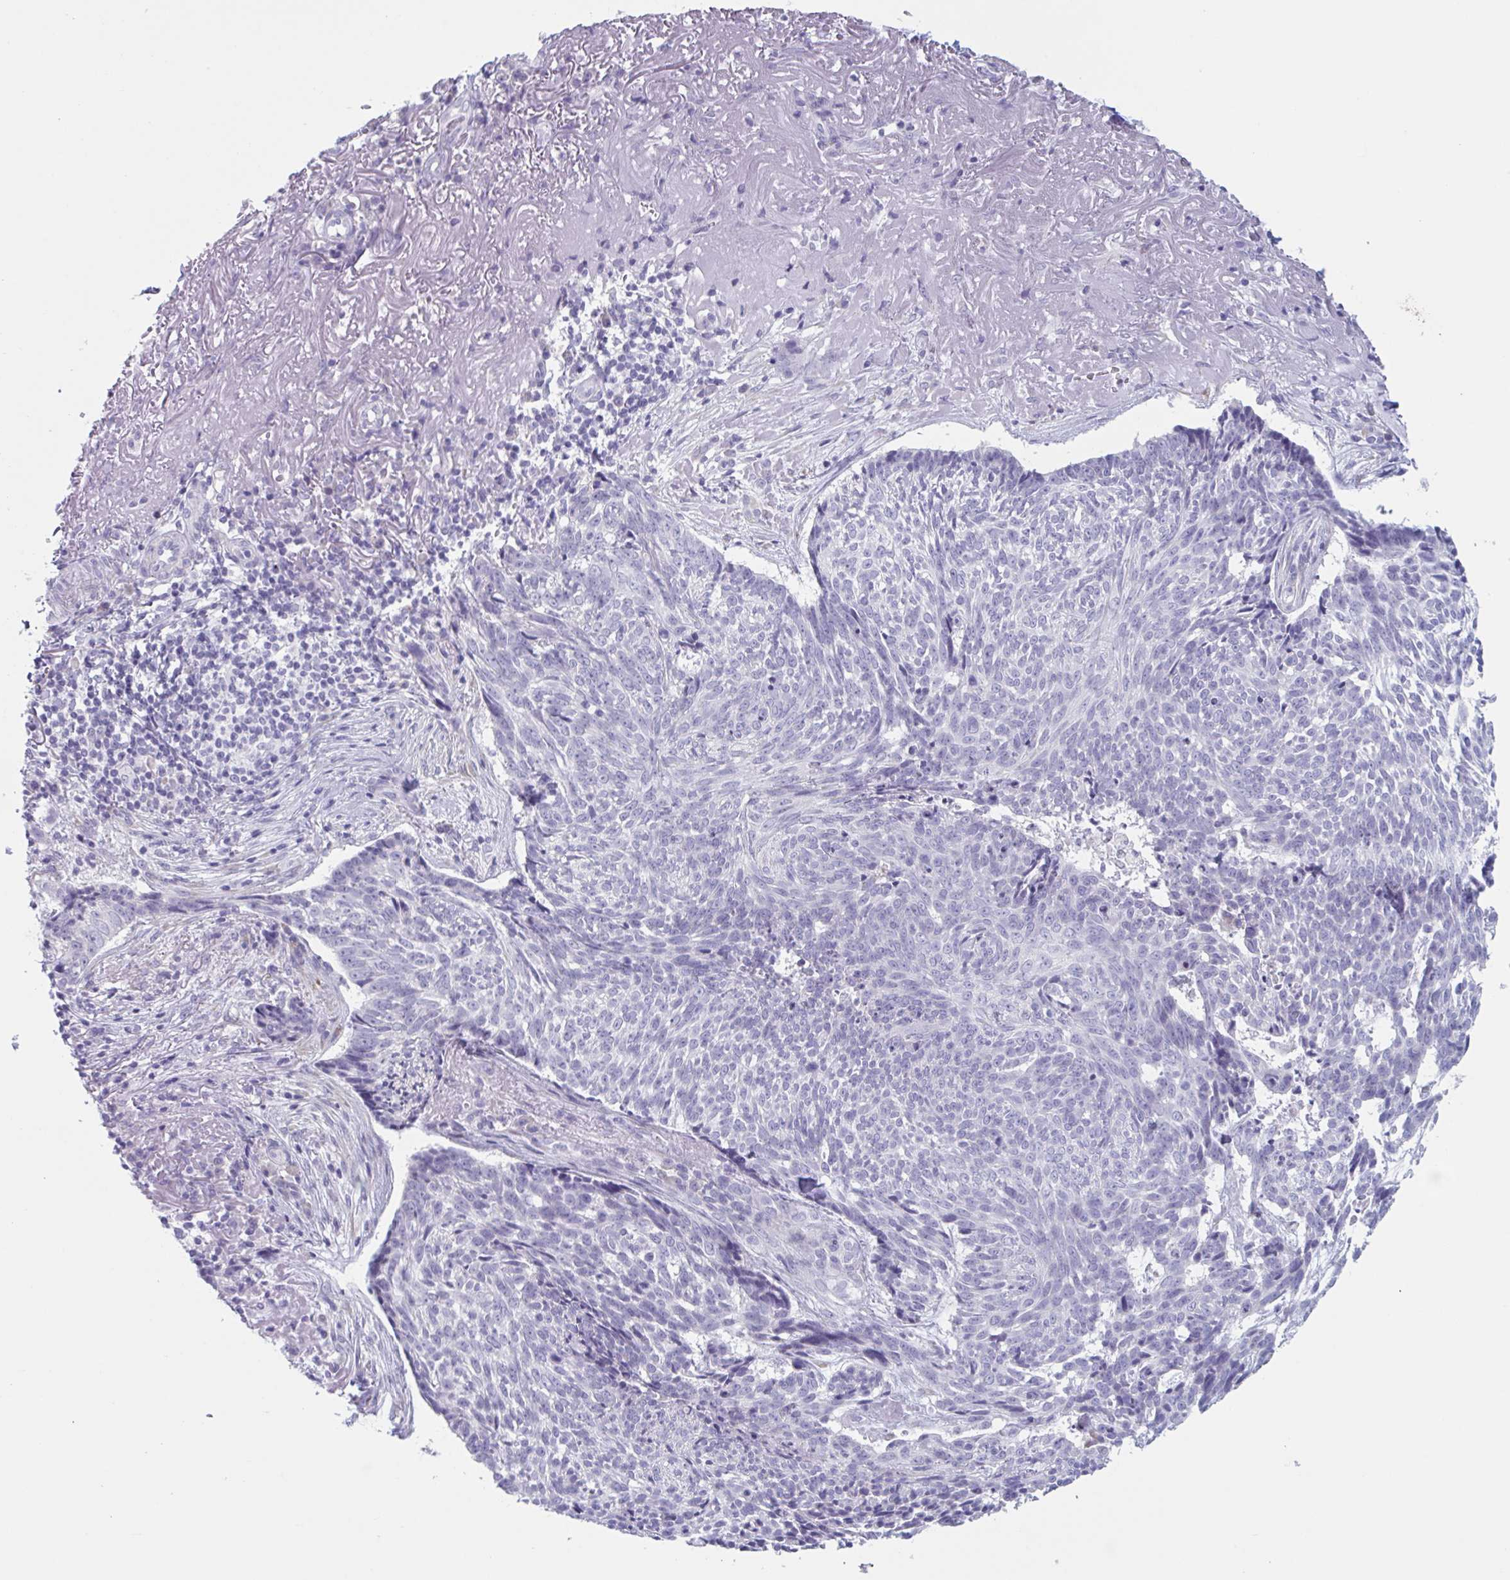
{"staining": {"intensity": "negative", "quantity": "none", "location": "none"}, "tissue": "skin cancer", "cell_type": "Tumor cells", "image_type": "cancer", "snomed": [{"axis": "morphology", "description": "Basal cell carcinoma"}, {"axis": "topography", "description": "Skin"}, {"axis": "topography", "description": "Skin of face"}], "caption": "Immunohistochemistry (IHC) micrograph of human skin cancer stained for a protein (brown), which reveals no expression in tumor cells.", "gene": "HSD11B2", "patient": {"sex": "female", "age": 95}}